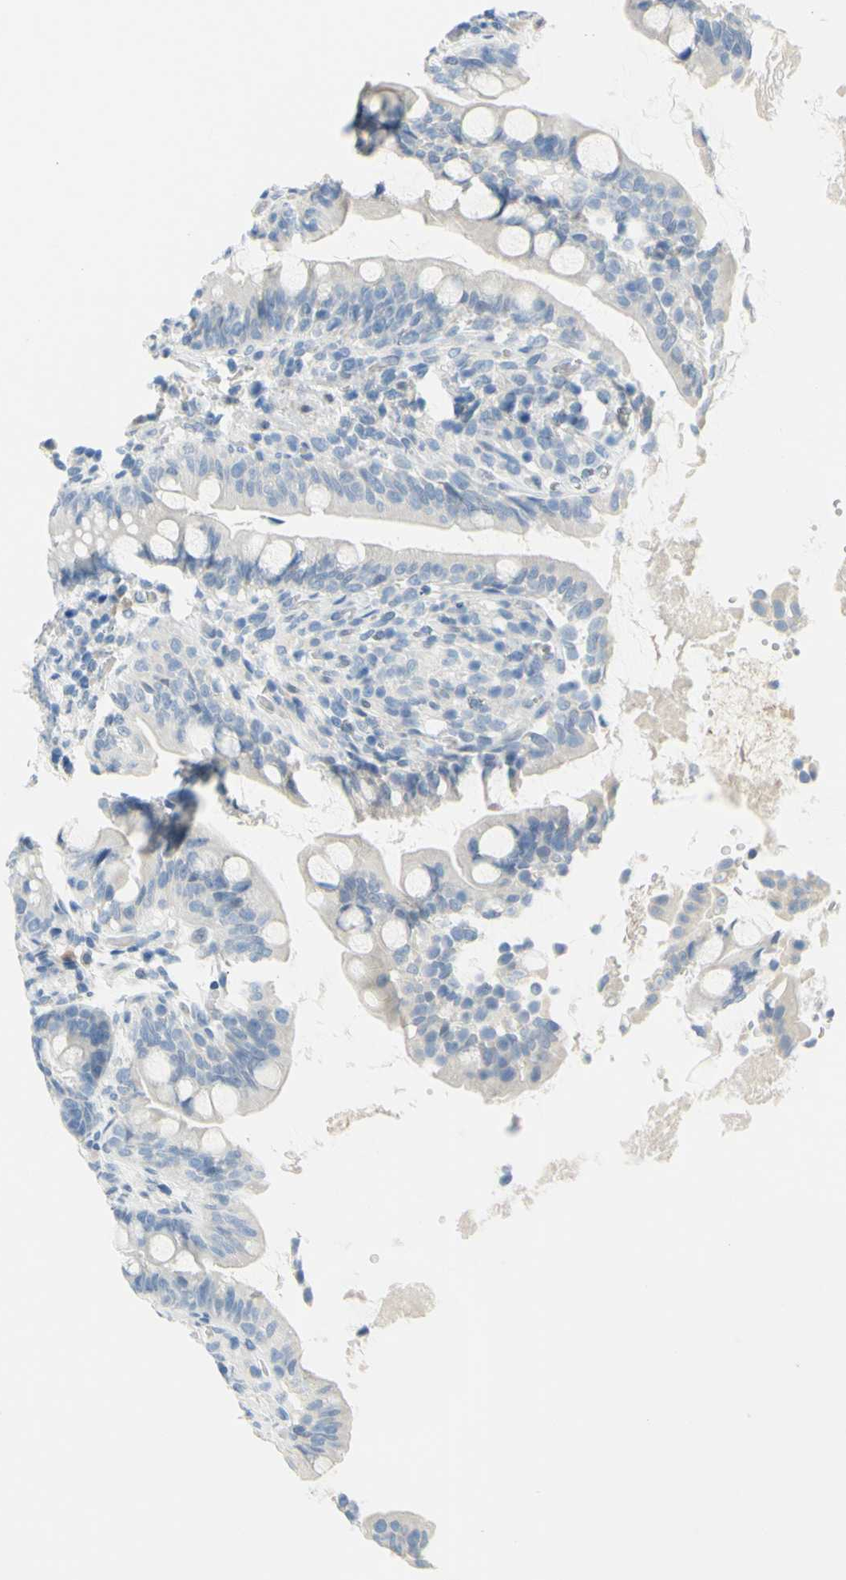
{"staining": {"intensity": "negative", "quantity": "none", "location": "none"}, "tissue": "small intestine", "cell_type": "Glandular cells", "image_type": "normal", "snomed": [{"axis": "morphology", "description": "Normal tissue, NOS"}, {"axis": "topography", "description": "Small intestine"}], "caption": "Micrograph shows no protein expression in glandular cells of unremarkable small intestine. (DAB (3,3'-diaminobenzidine) immunohistochemistry with hematoxylin counter stain).", "gene": "DCT", "patient": {"sex": "female", "age": 56}}